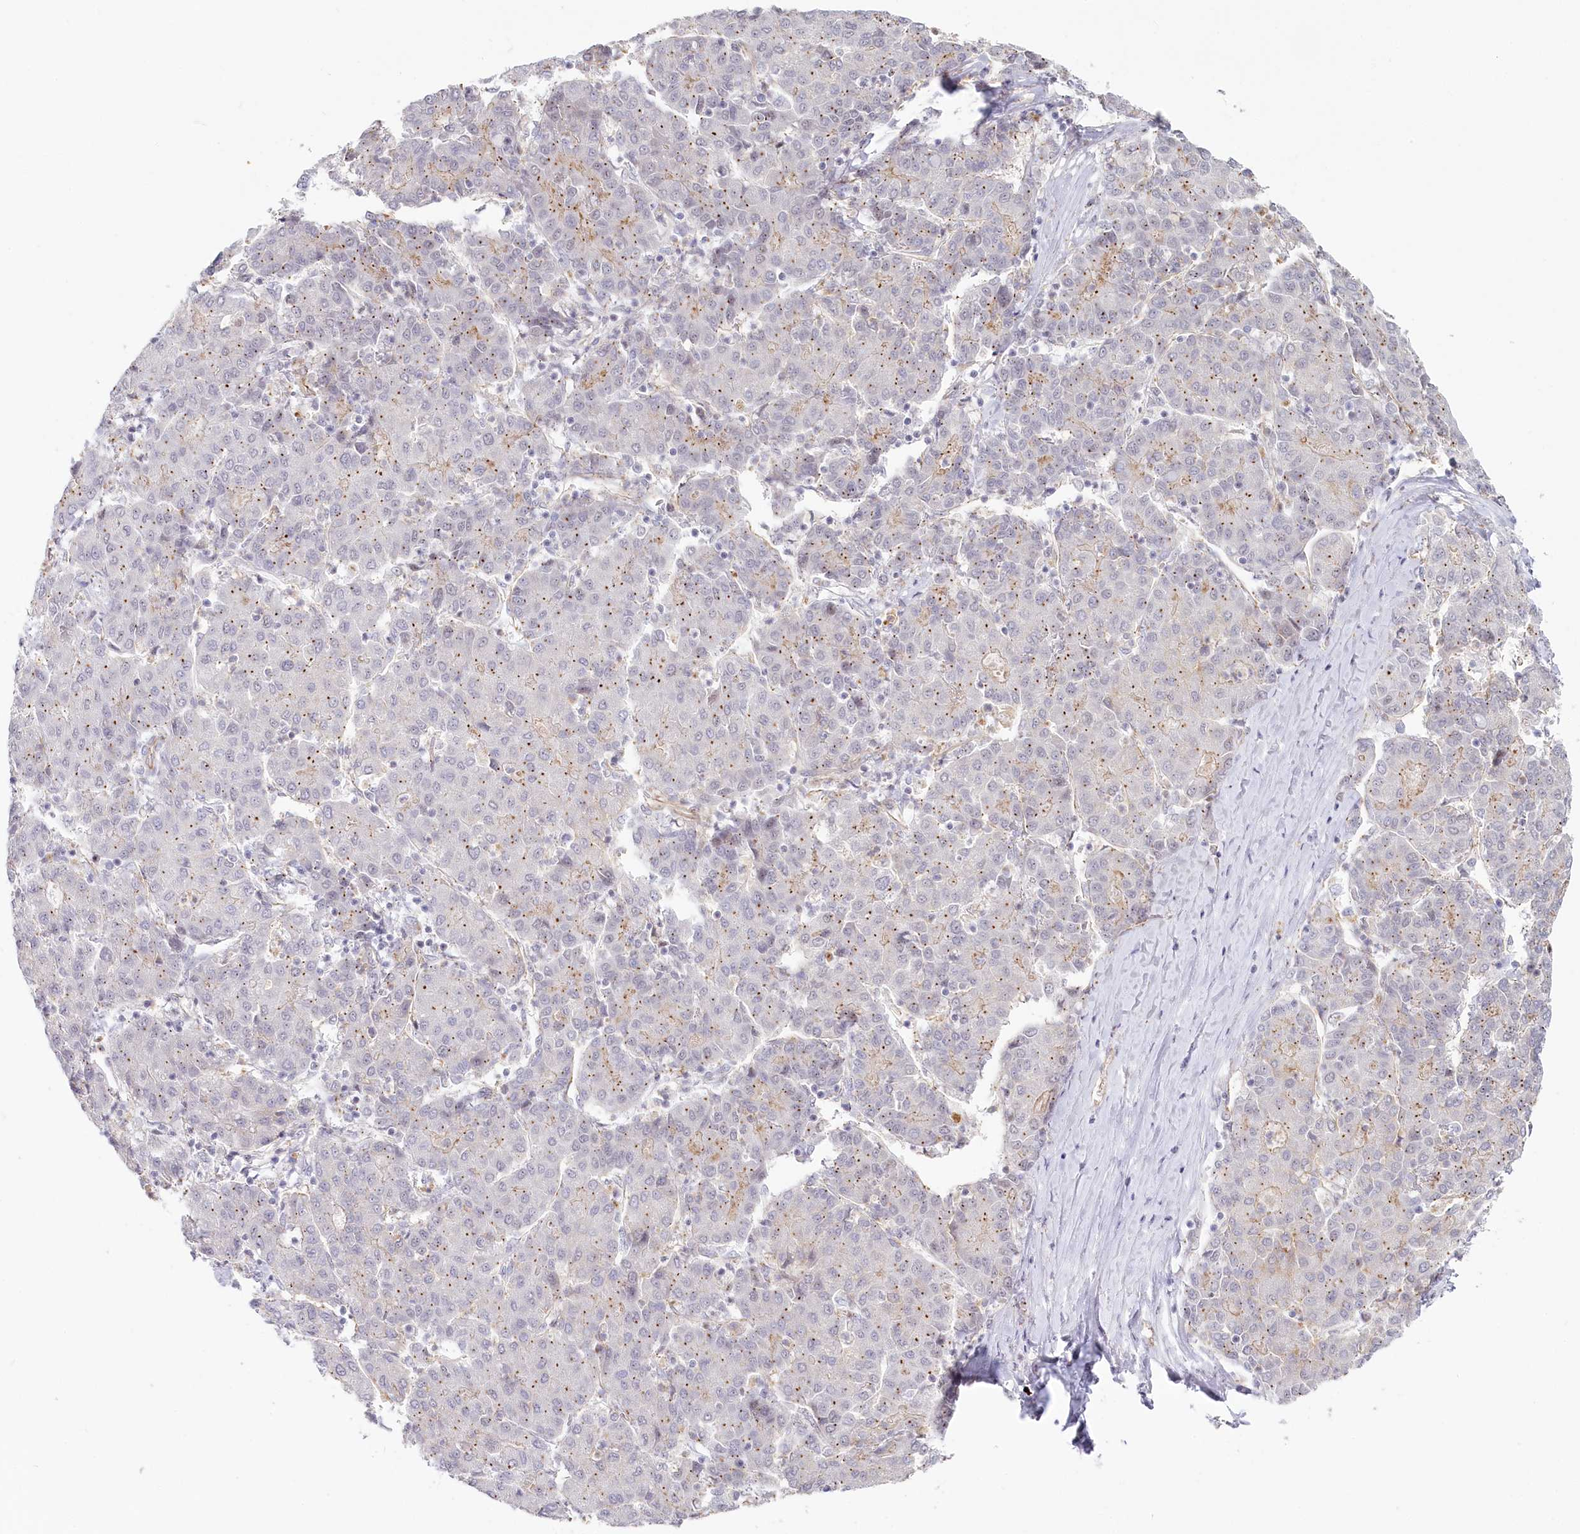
{"staining": {"intensity": "moderate", "quantity": "25%-75%", "location": "cytoplasmic/membranous"}, "tissue": "liver cancer", "cell_type": "Tumor cells", "image_type": "cancer", "snomed": [{"axis": "morphology", "description": "Carcinoma, Hepatocellular, NOS"}, {"axis": "topography", "description": "Liver"}], "caption": "Protein staining by immunohistochemistry reveals moderate cytoplasmic/membranous staining in about 25%-75% of tumor cells in liver cancer.", "gene": "ABHD8", "patient": {"sex": "male", "age": 65}}